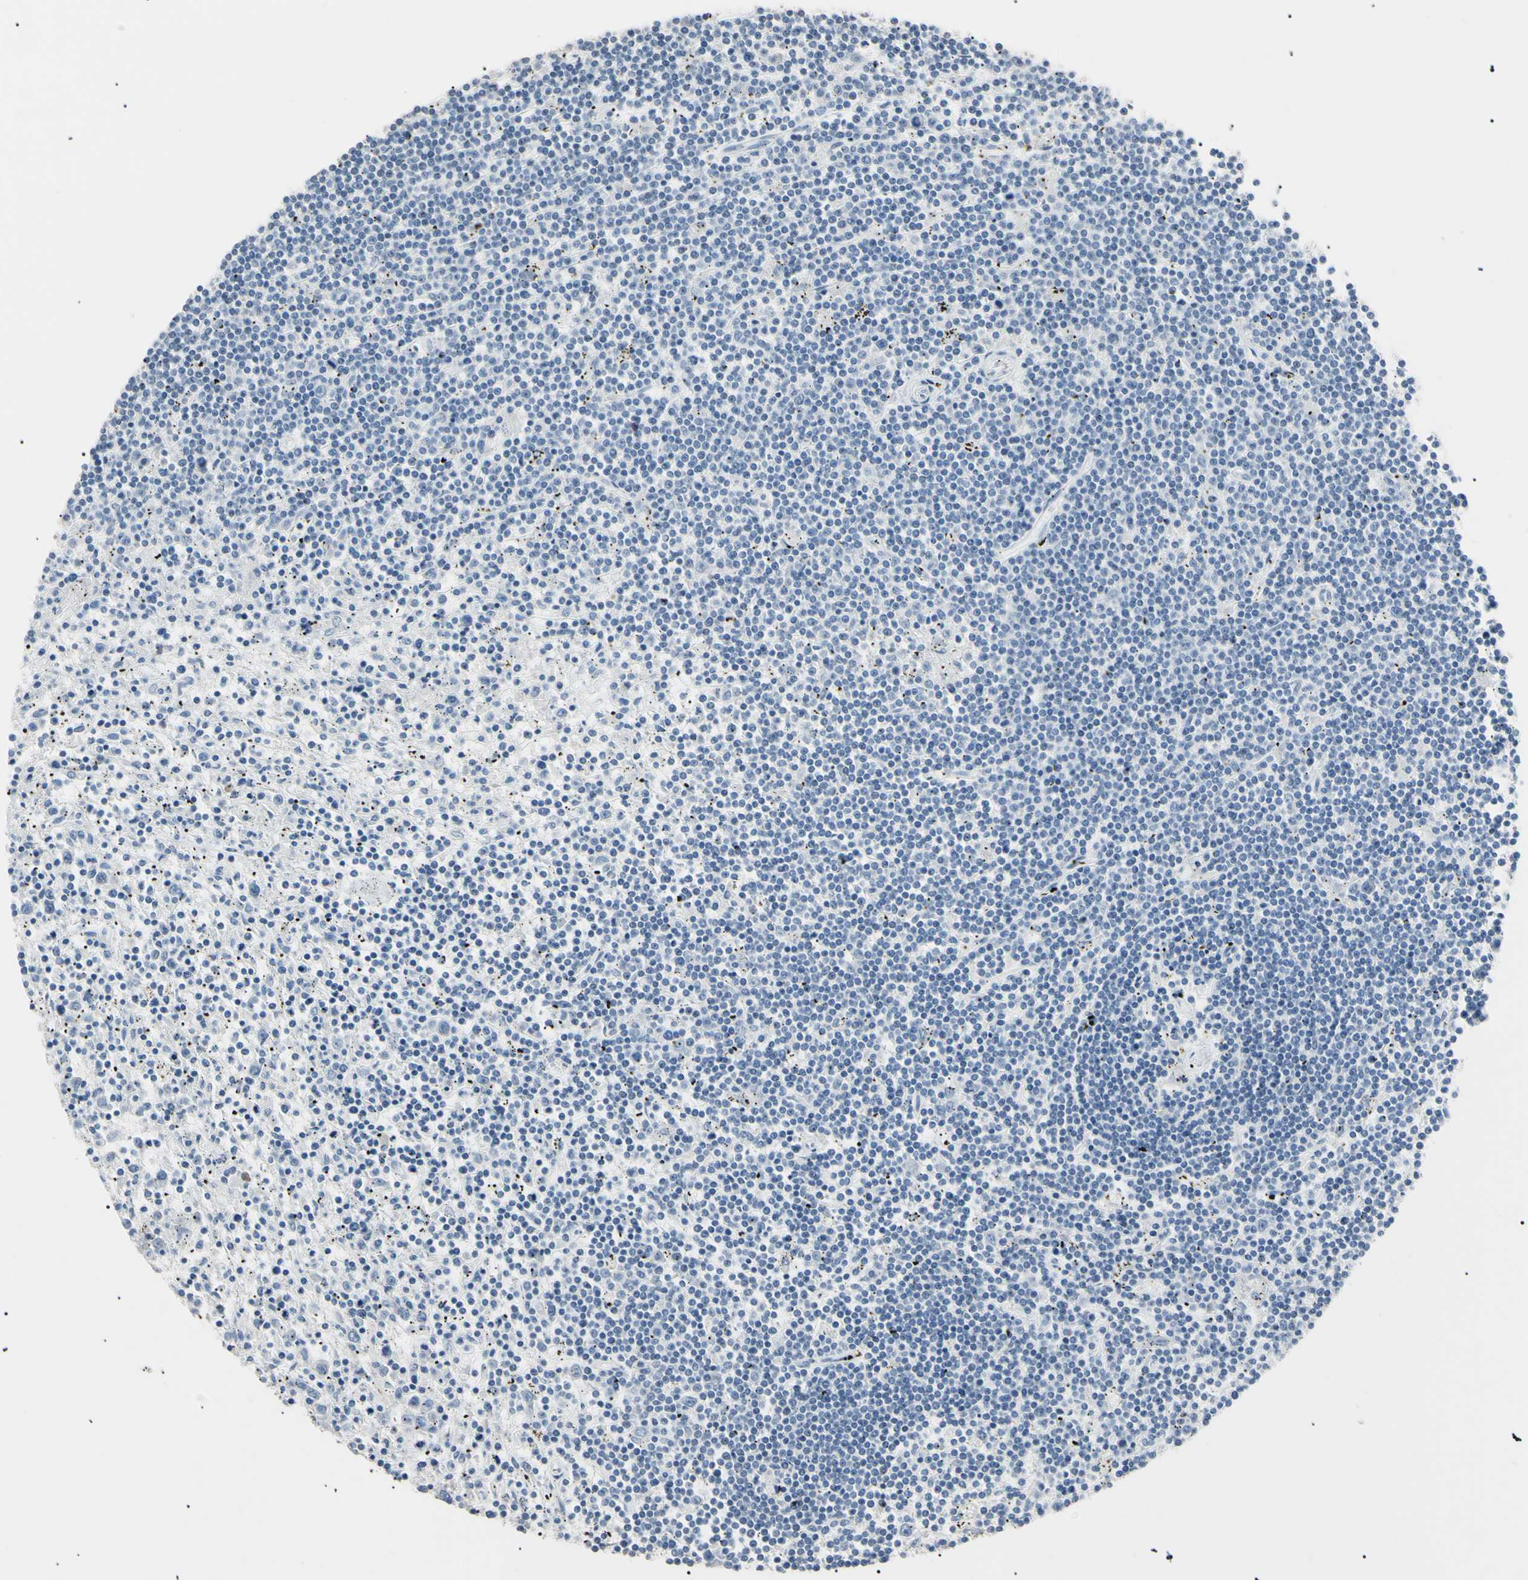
{"staining": {"intensity": "negative", "quantity": "none", "location": "none"}, "tissue": "lymphoma", "cell_type": "Tumor cells", "image_type": "cancer", "snomed": [{"axis": "morphology", "description": "Malignant lymphoma, non-Hodgkin's type, Low grade"}, {"axis": "topography", "description": "Spleen"}], "caption": "Malignant lymphoma, non-Hodgkin's type (low-grade) was stained to show a protein in brown. There is no significant positivity in tumor cells. (Immunohistochemistry, brightfield microscopy, high magnification).", "gene": "CGB3", "patient": {"sex": "male", "age": 76}}